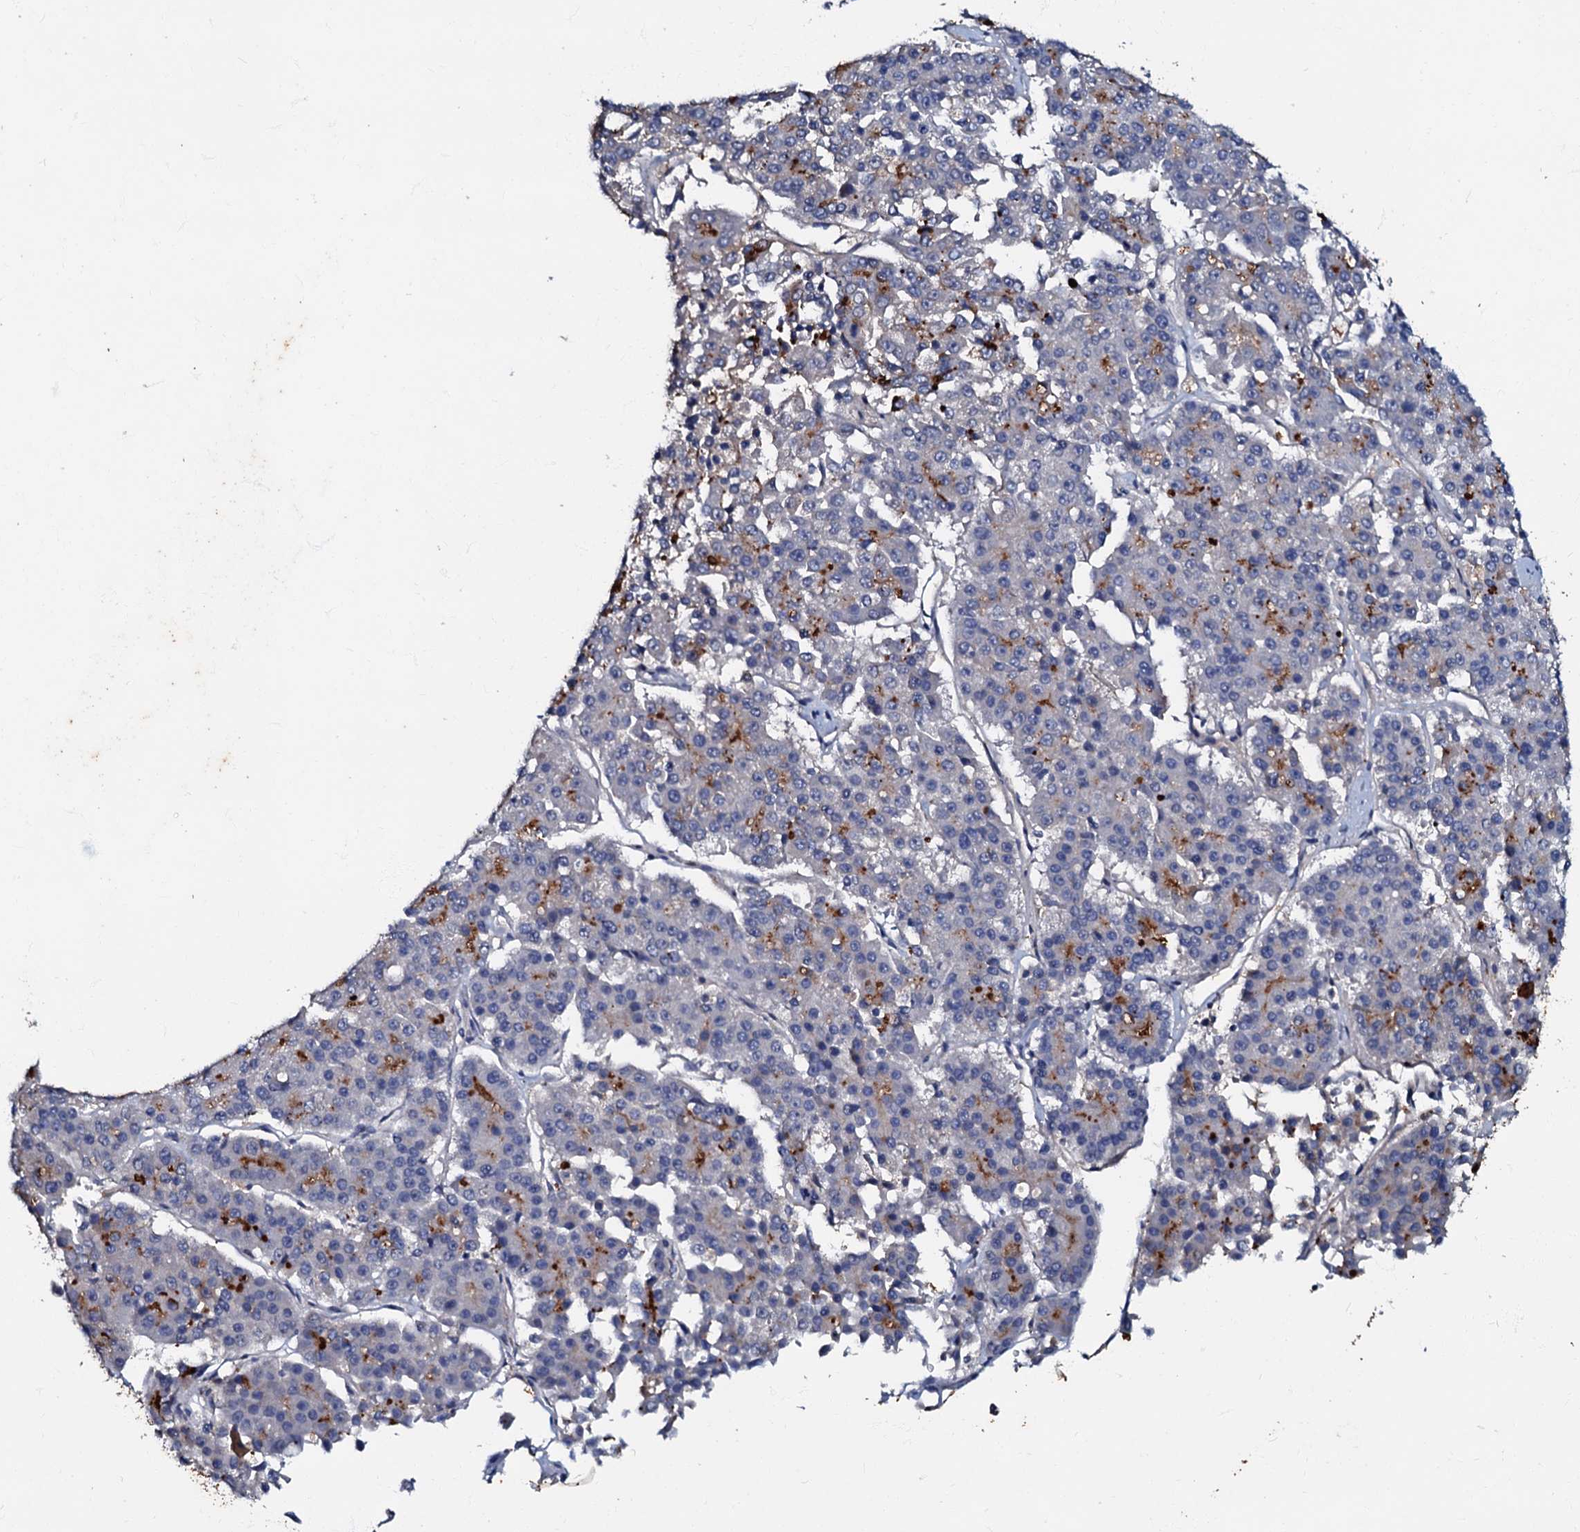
{"staining": {"intensity": "moderate", "quantity": "<25%", "location": "cytoplasmic/membranous"}, "tissue": "pancreatic cancer", "cell_type": "Tumor cells", "image_type": "cancer", "snomed": [{"axis": "morphology", "description": "Adenocarcinoma, NOS"}, {"axis": "topography", "description": "Pancreas"}], "caption": "The image demonstrates a brown stain indicating the presence of a protein in the cytoplasmic/membranous of tumor cells in pancreatic adenocarcinoma. Using DAB (brown) and hematoxylin (blue) stains, captured at high magnification using brightfield microscopy.", "gene": "MANSC4", "patient": {"sex": "male", "age": 50}}